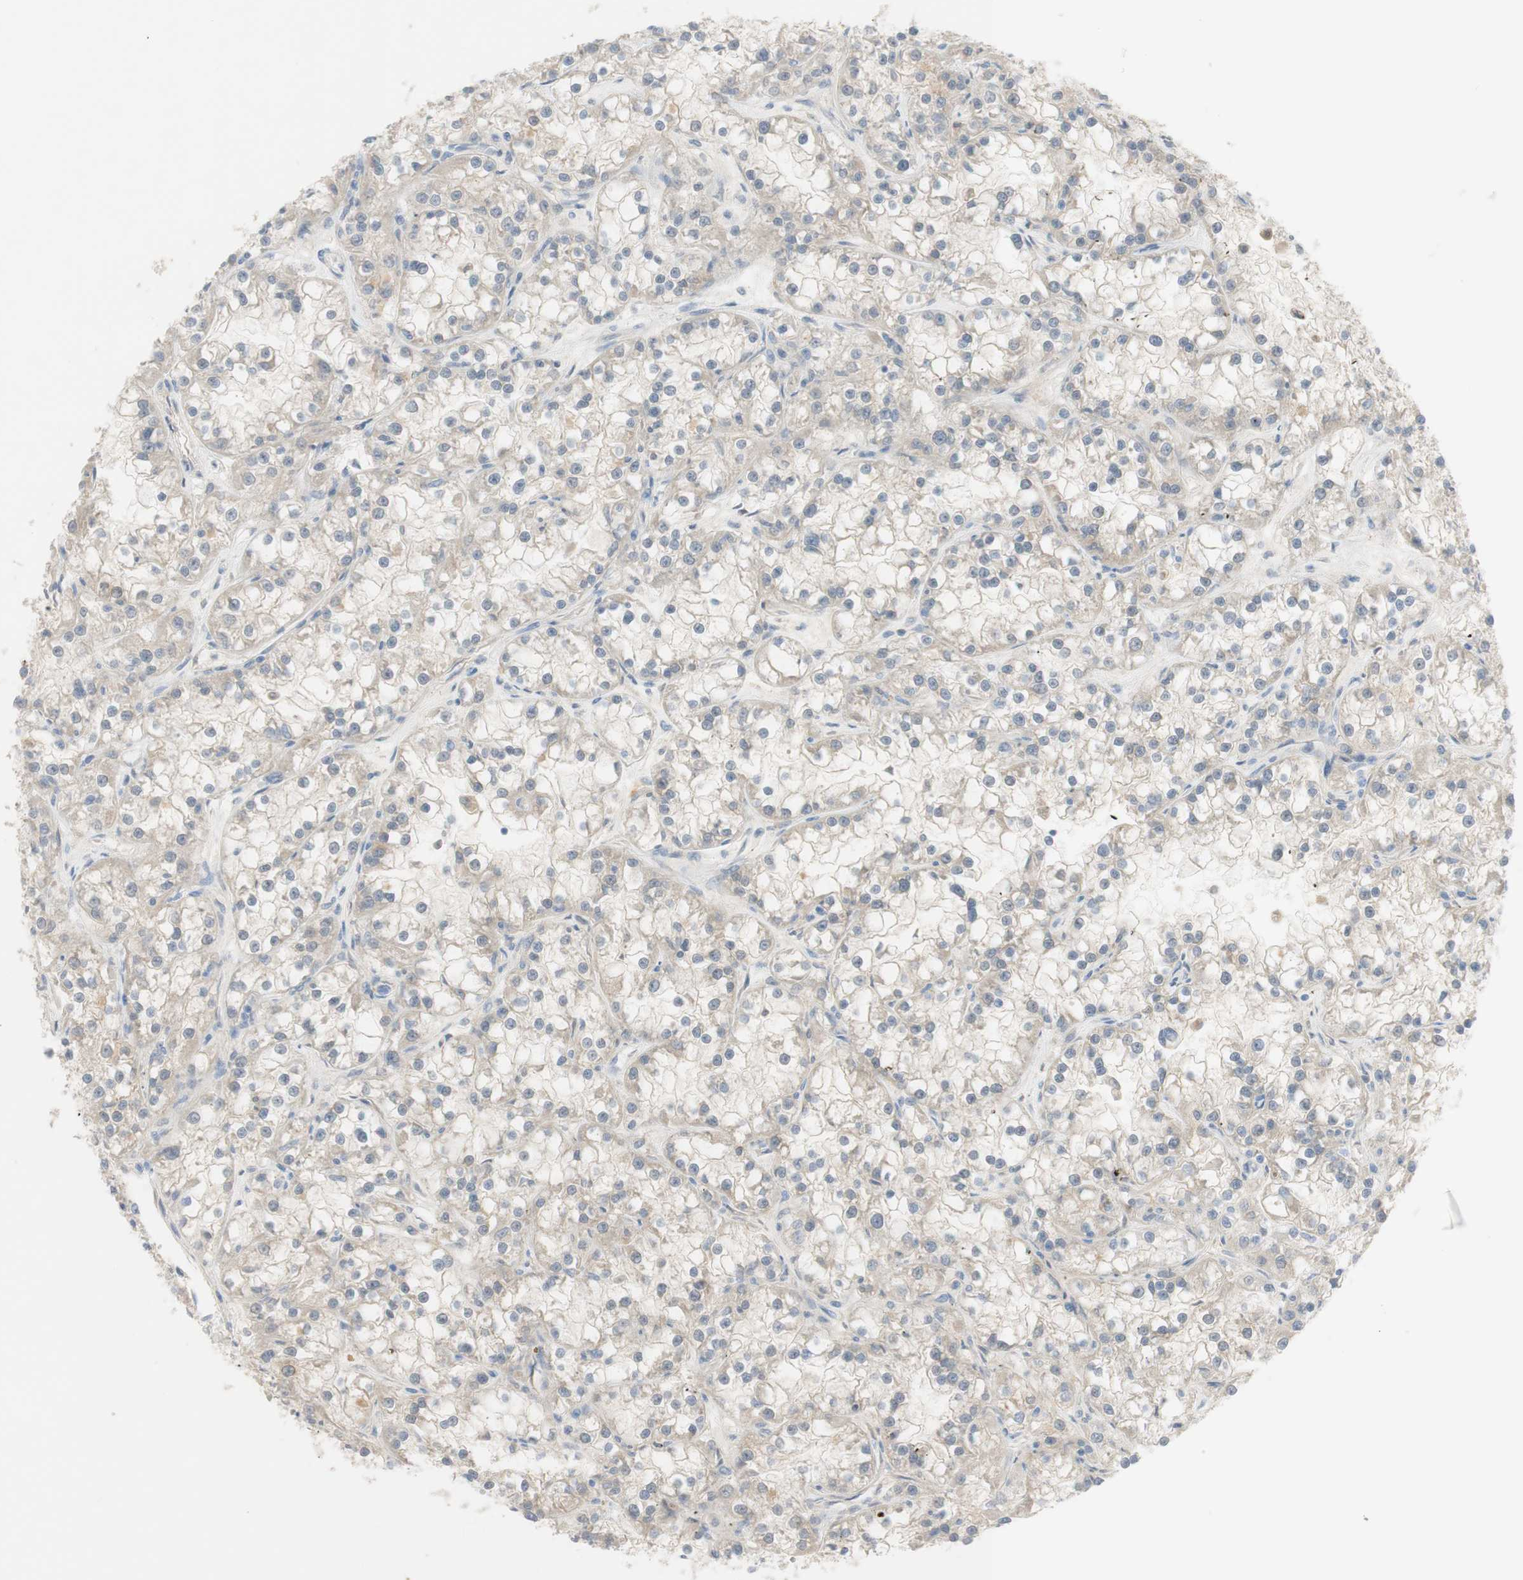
{"staining": {"intensity": "negative", "quantity": "none", "location": "none"}, "tissue": "renal cancer", "cell_type": "Tumor cells", "image_type": "cancer", "snomed": [{"axis": "morphology", "description": "Adenocarcinoma, NOS"}, {"axis": "topography", "description": "Kidney"}], "caption": "Immunohistochemistry (IHC) of human renal cancer (adenocarcinoma) displays no staining in tumor cells. (Brightfield microscopy of DAB IHC at high magnification).", "gene": "SELENBP1", "patient": {"sex": "female", "age": 52}}